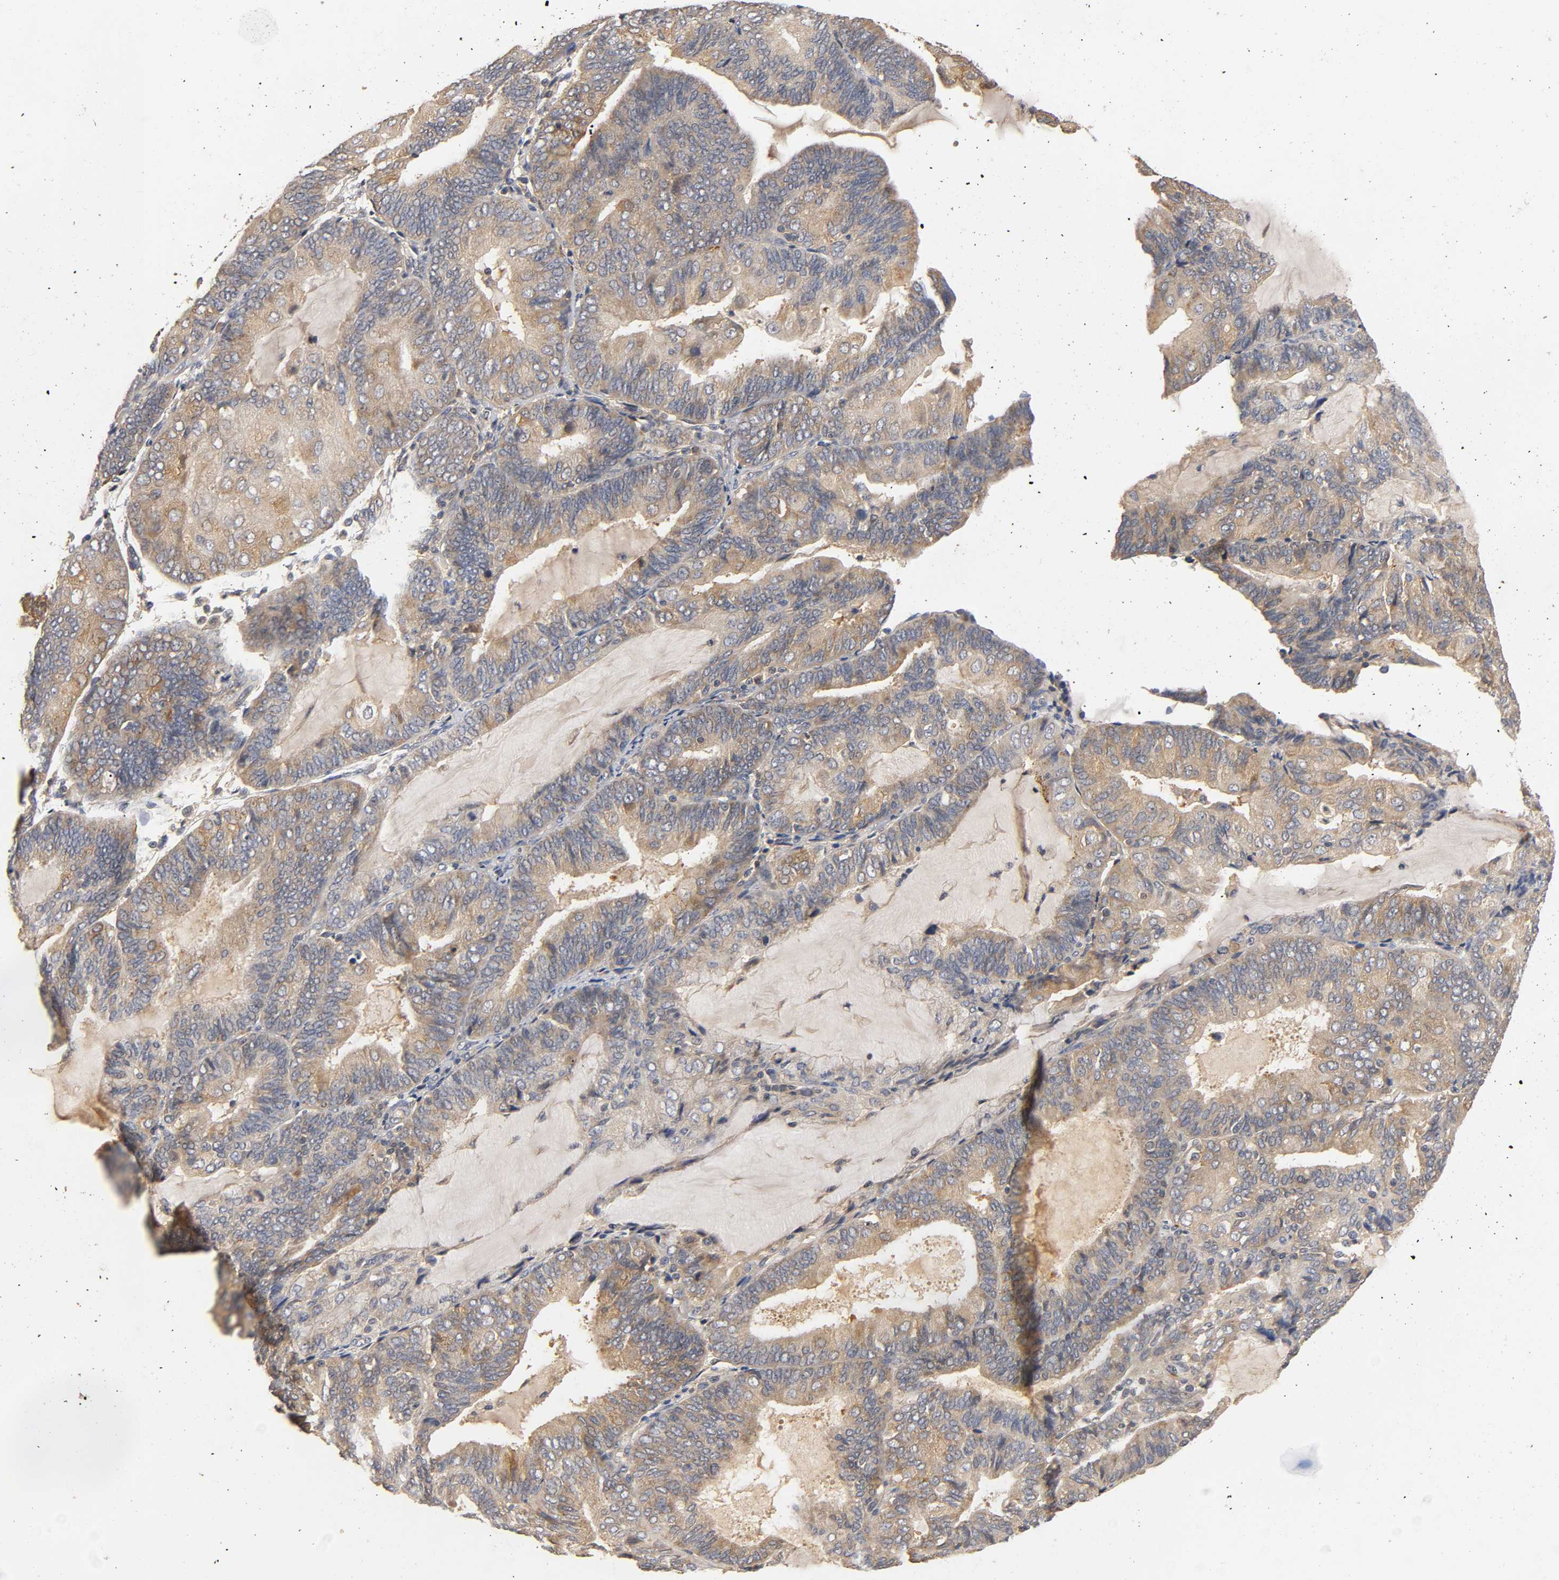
{"staining": {"intensity": "moderate", "quantity": "25%-75%", "location": "cytoplasmic/membranous"}, "tissue": "endometrial cancer", "cell_type": "Tumor cells", "image_type": "cancer", "snomed": [{"axis": "morphology", "description": "Adenocarcinoma, NOS"}, {"axis": "topography", "description": "Endometrium"}], "caption": "Protein expression analysis of human adenocarcinoma (endometrial) reveals moderate cytoplasmic/membranous staining in about 25%-75% of tumor cells. Ihc stains the protein in brown and the nuclei are stained blue.", "gene": "SCAP", "patient": {"sex": "female", "age": 81}}